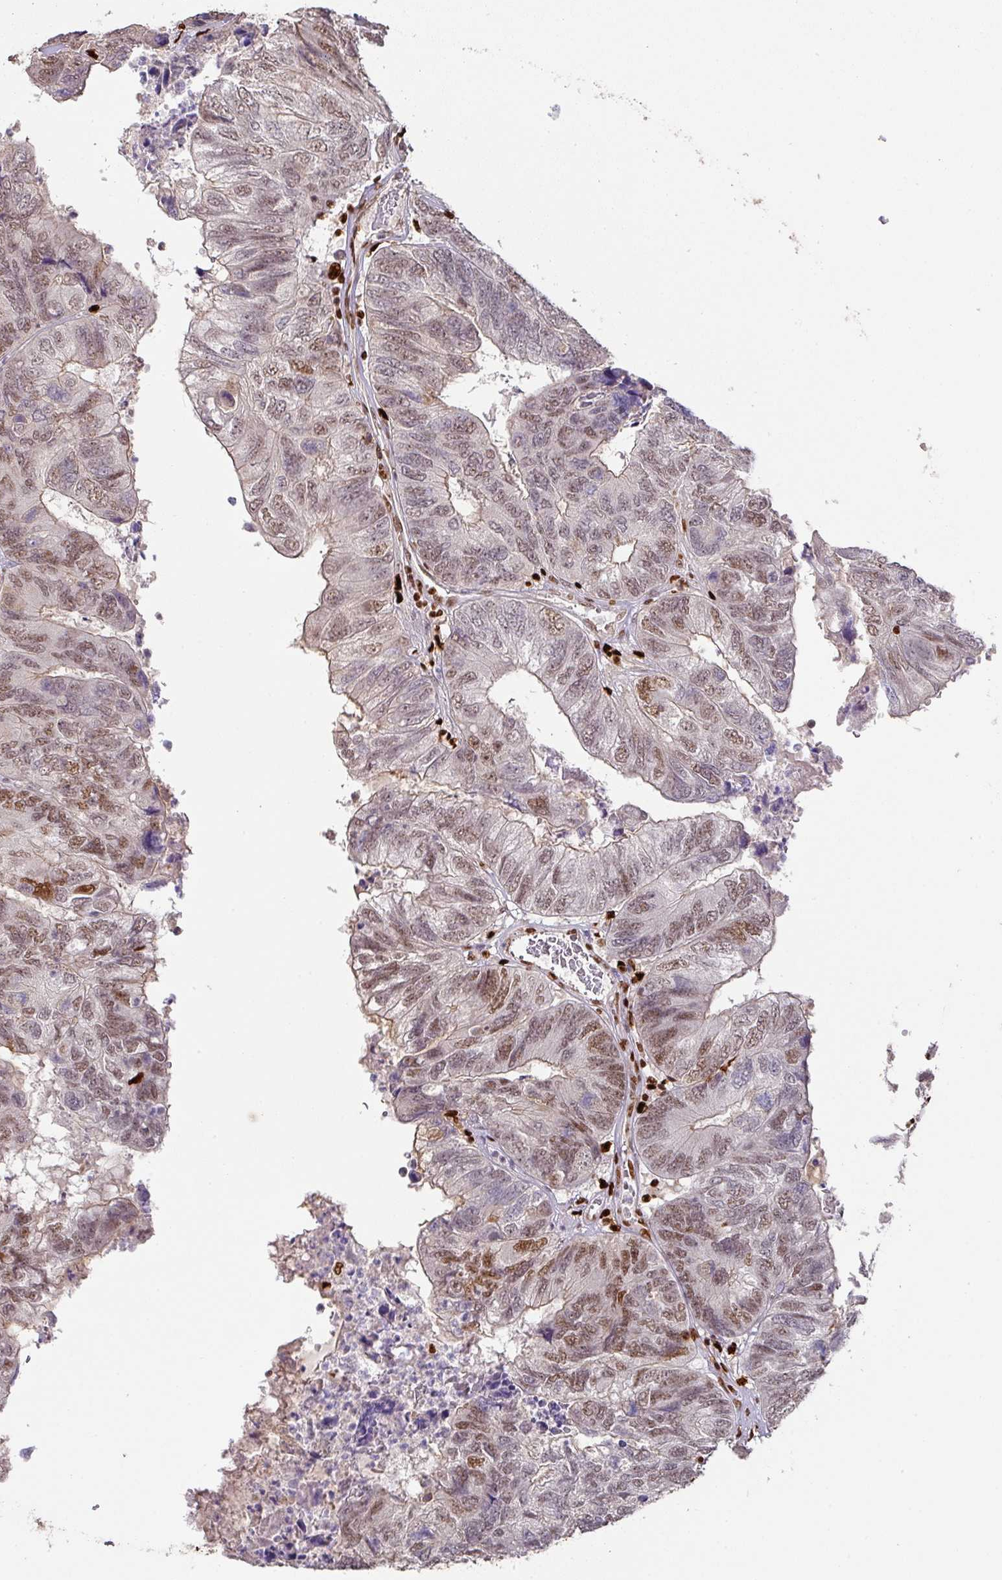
{"staining": {"intensity": "moderate", "quantity": "25%-75%", "location": "cytoplasmic/membranous,nuclear"}, "tissue": "colorectal cancer", "cell_type": "Tumor cells", "image_type": "cancer", "snomed": [{"axis": "morphology", "description": "Adenocarcinoma, NOS"}, {"axis": "topography", "description": "Colon"}], "caption": "IHC staining of adenocarcinoma (colorectal), which demonstrates medium levels of moderate cytoplasmic/membranous and nuclear expression in approximately 25%-75% of tumor cells indicating moderate cytoplasmic/membranous and nuclear protein expression. The staining was performed using DAB (brown) for protein detection and nuclei were counterstained in hematoxylin (blue).", "gene": "SAMHD1", "patient": {"sex": "female", "age": 67}}